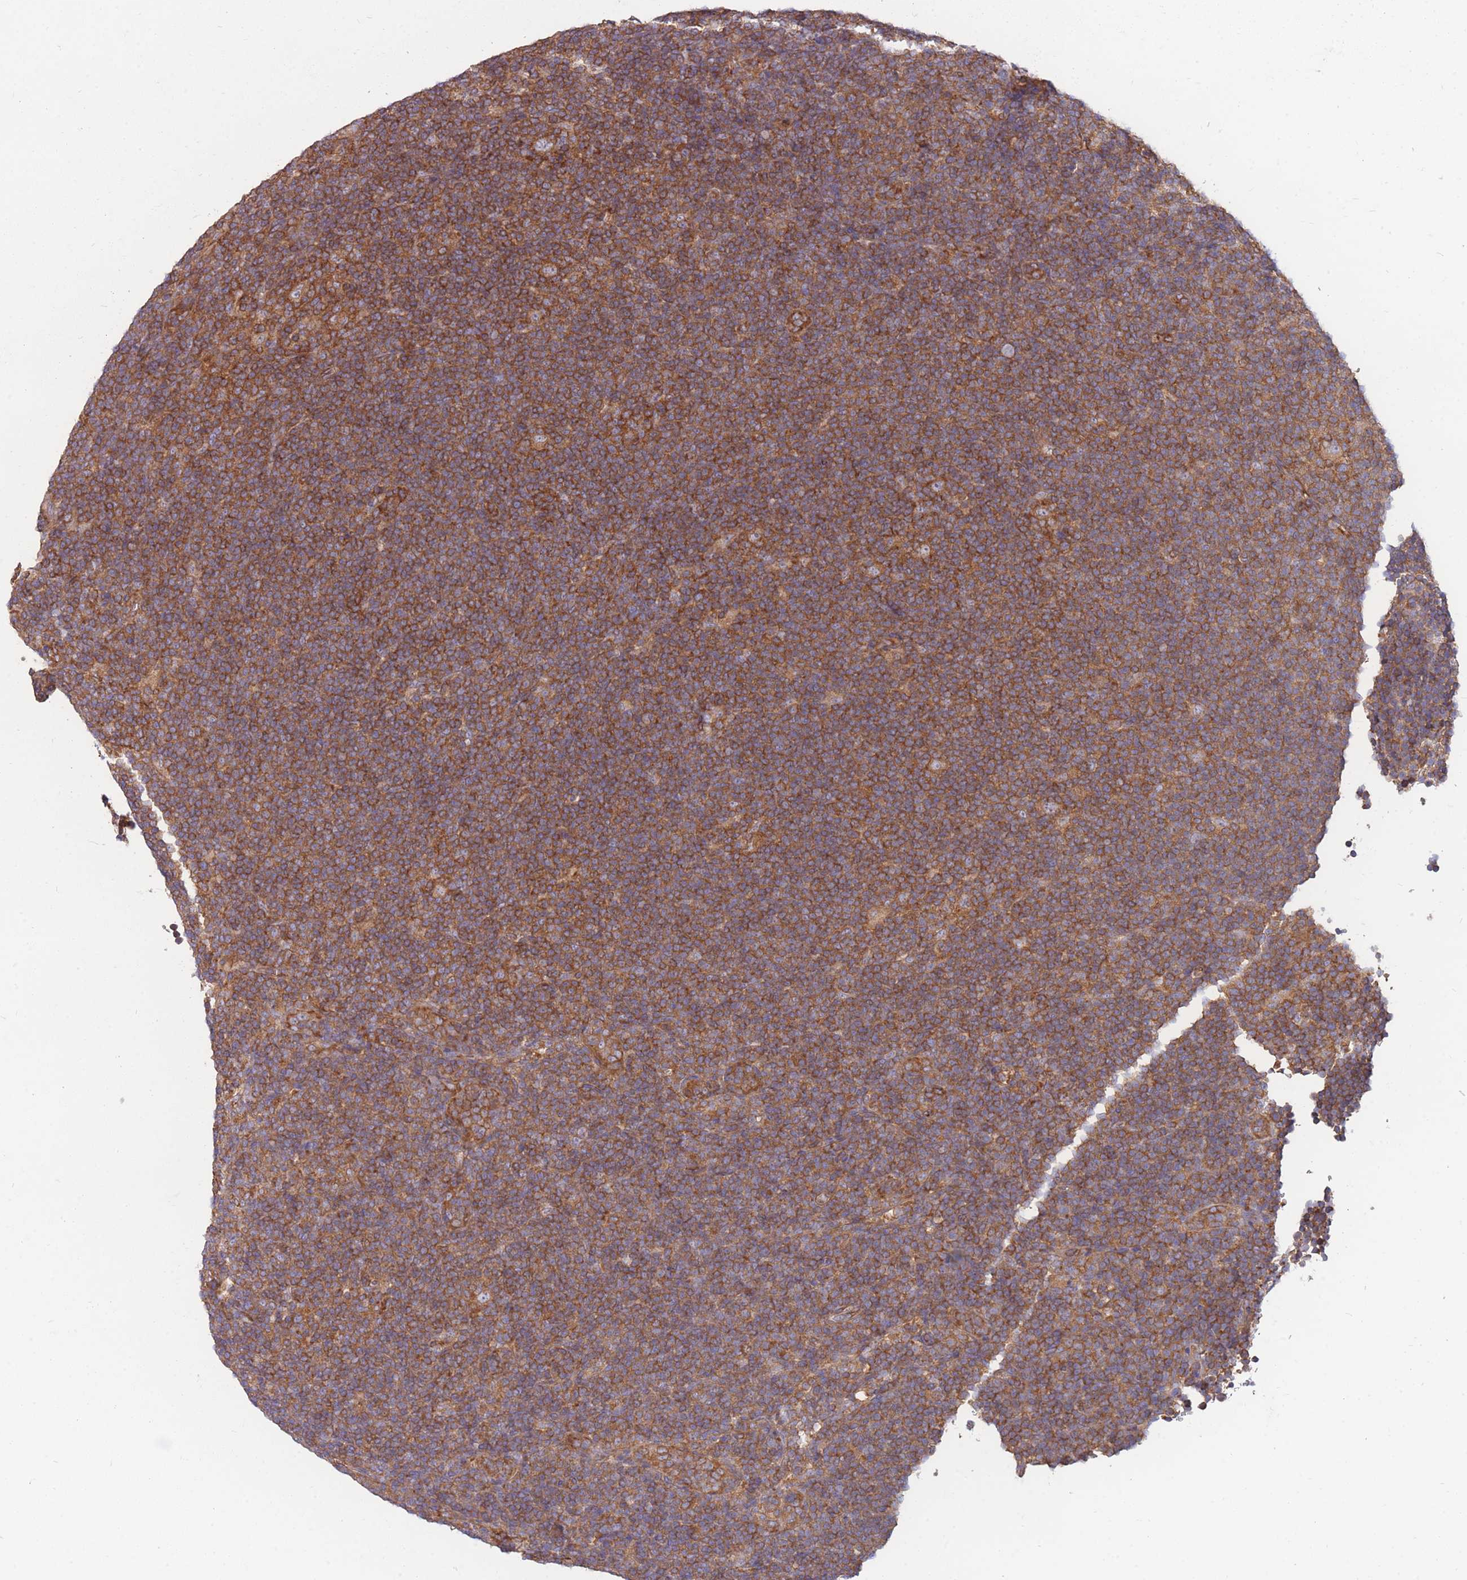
{"staining": {"intensity": "moderate", "quantity": ">75%", "location": "cytoplasmic/membranous"}, "tissue": "lymphoma", "cell_type": "Tumor cells", "image_type": "cancer", "snomed": [{"axis": "morphology", "description": "Hodgkin's disease, NOS"}, {"axis": "topography", "description": "Lymph node"}], "caption": "This is a histology image of immunohistochemistry (IHC) staining of lymphoma, which shows moderate positivity in the cytoplasmic/membranous of tumor cells.", "gene": "GGA1", "patient": {"sex": "female", "age": 57}}